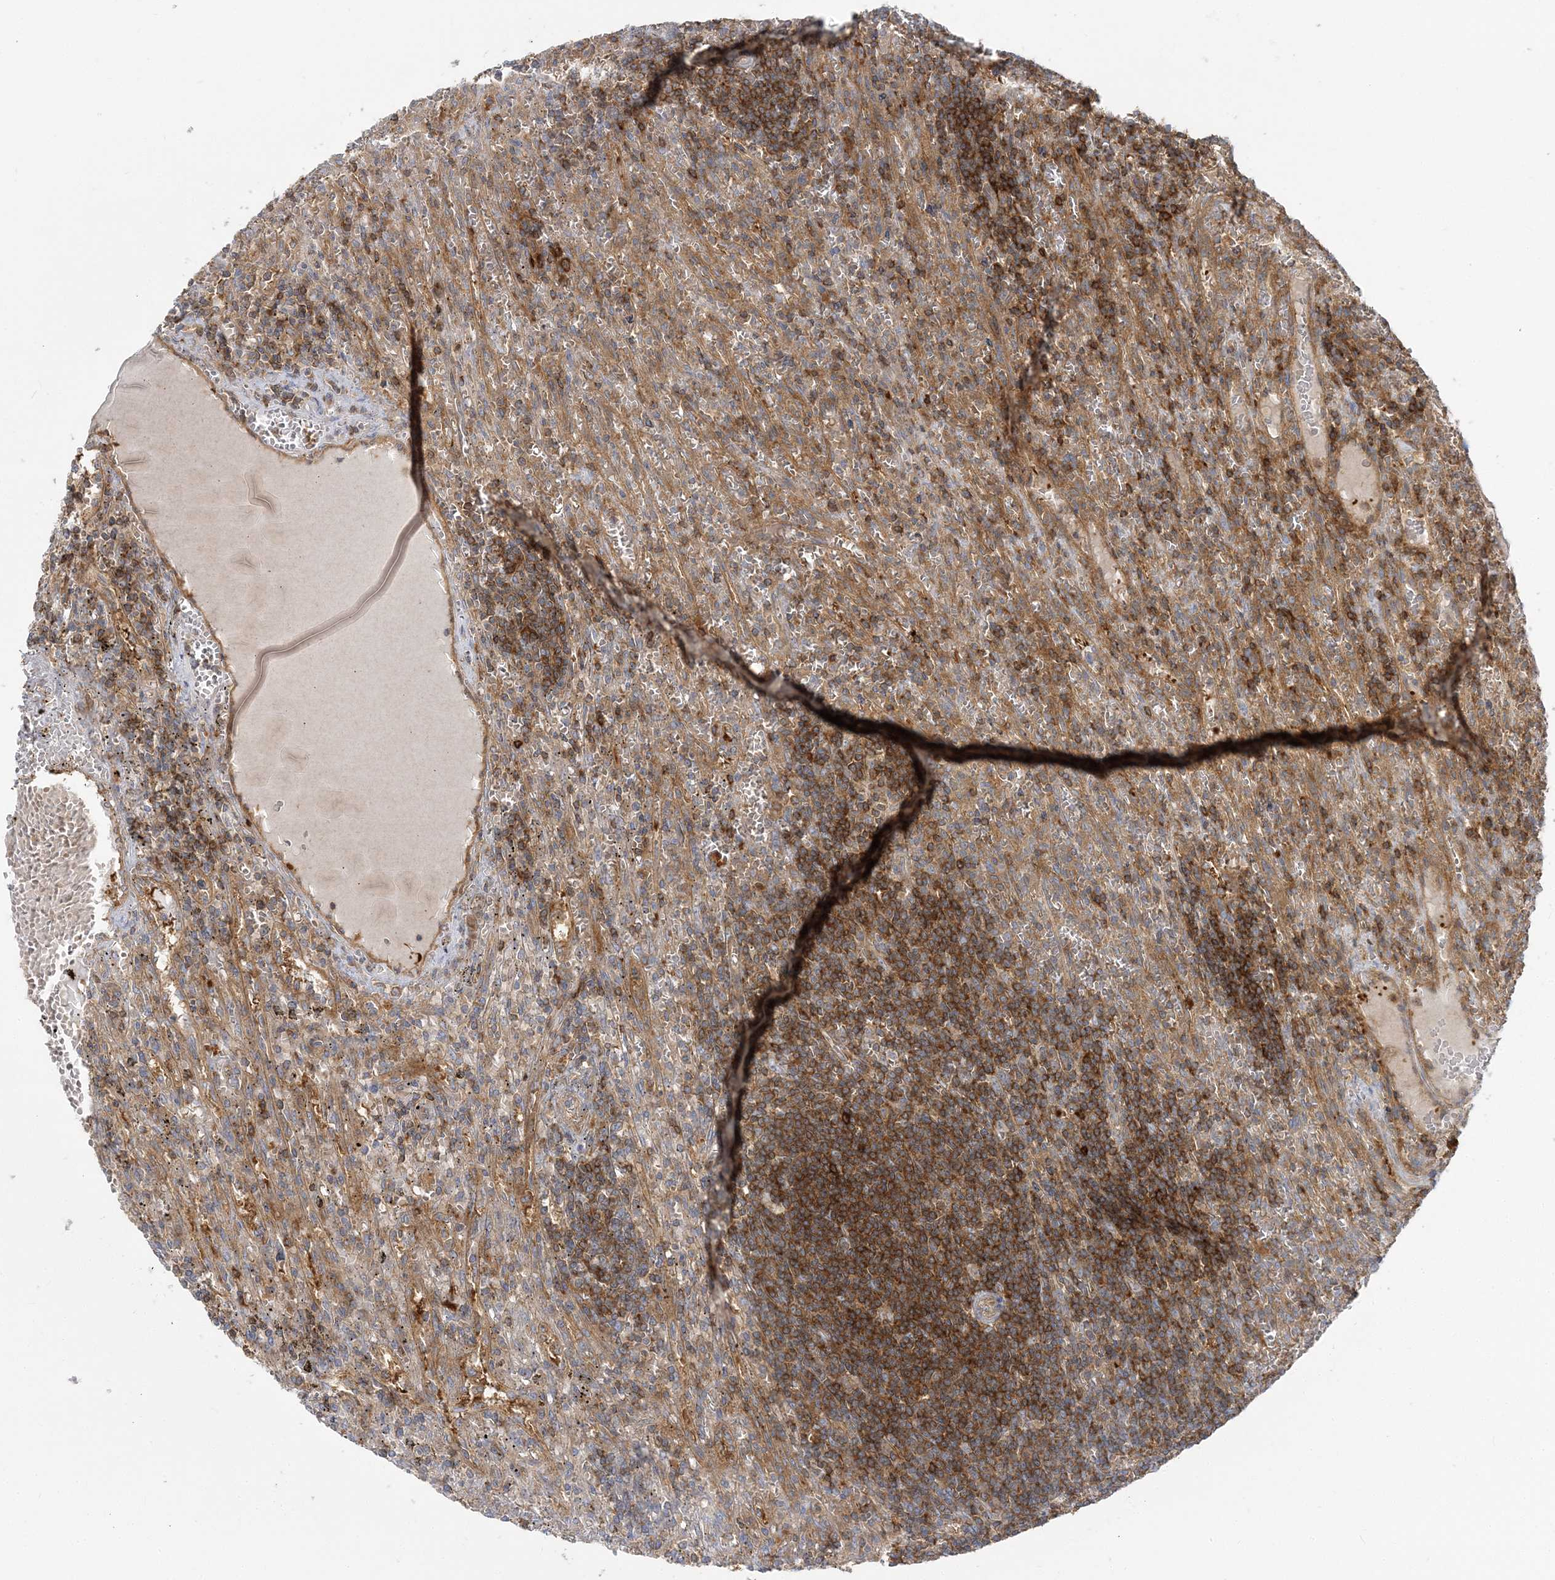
{"staining": {"intensity": "strong", "quantity": ">75%", "location": "cytoplasmic/membranous"}, "tissue": "lymphoma", "cell_type": "Tumor cells", "image_type": "cancer", "snomed": [{"axis": "morphology", "description": "Malignant lymphoma, non-Hodgkin's type, Low grade"}, {"axis": "topography", "description": "Spleen"}], "caption": "Malignant lymphoma, non-Hodgkin's type (low-grade) stained with a protein marker exhibits strong staining in tumor cells.", "gene": "STAM", "patient": {"sex": "male", "age": 76}}